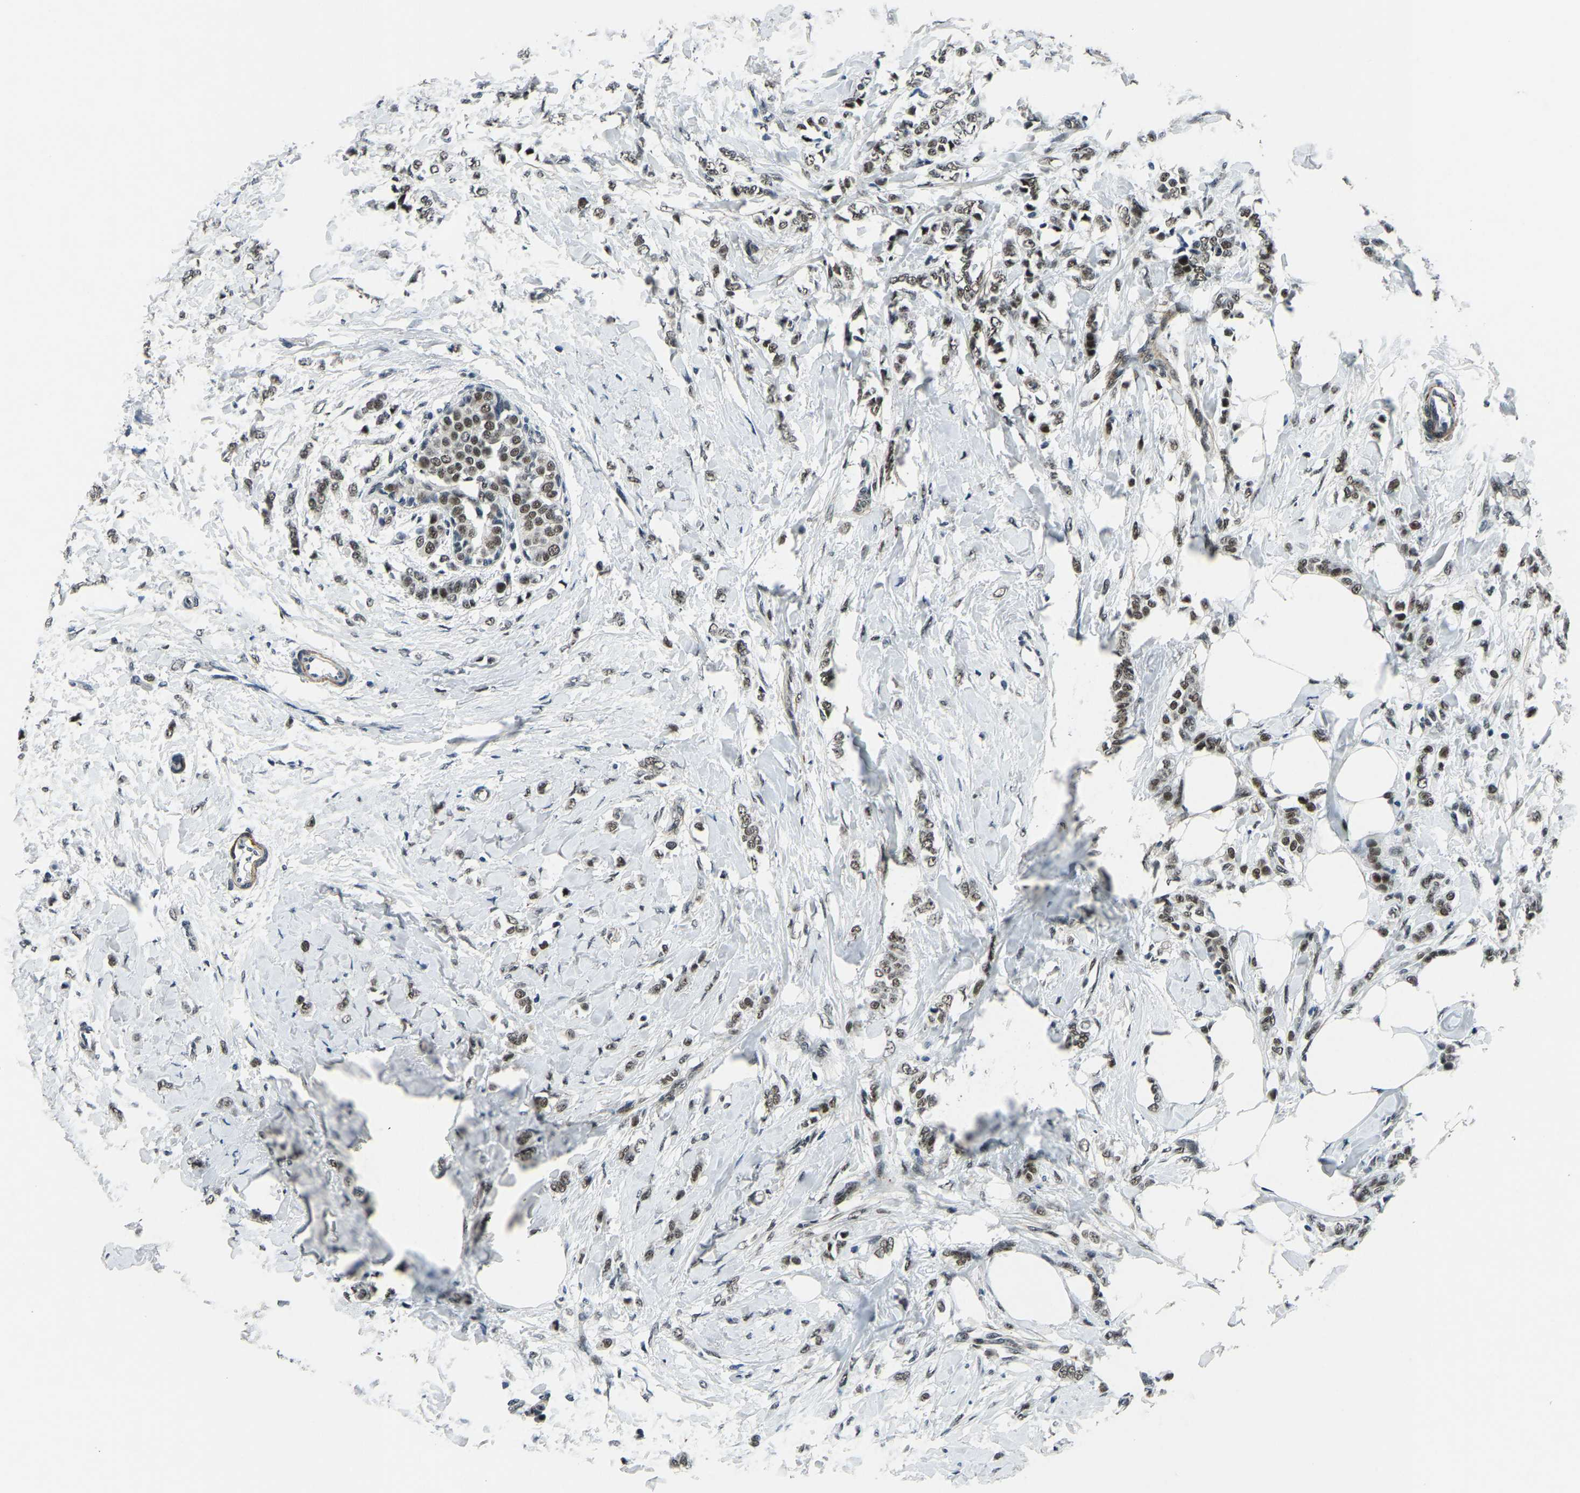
{"staining": {"intensity": "moderate", "quantity": ">75%", "location": "nuclear"}, "tissue": "breast cancer", "cell_type": "Tumor cells", "image_type": "cancer", "snomed": [{"axis": "morphology", "description": "Lobular carcinoma, in situ"}, {"axis": "morphology", "description": "Lobular carcinoma"}, {"axis": "topography", "description": "Breast"}], "caption": "Human lobular carcinoma in situ (breast) stained with a protein marker reveals moderate staining in tumor cells.", "gene": "PRCC", "patient": {"sex": "female", "age": 41}}